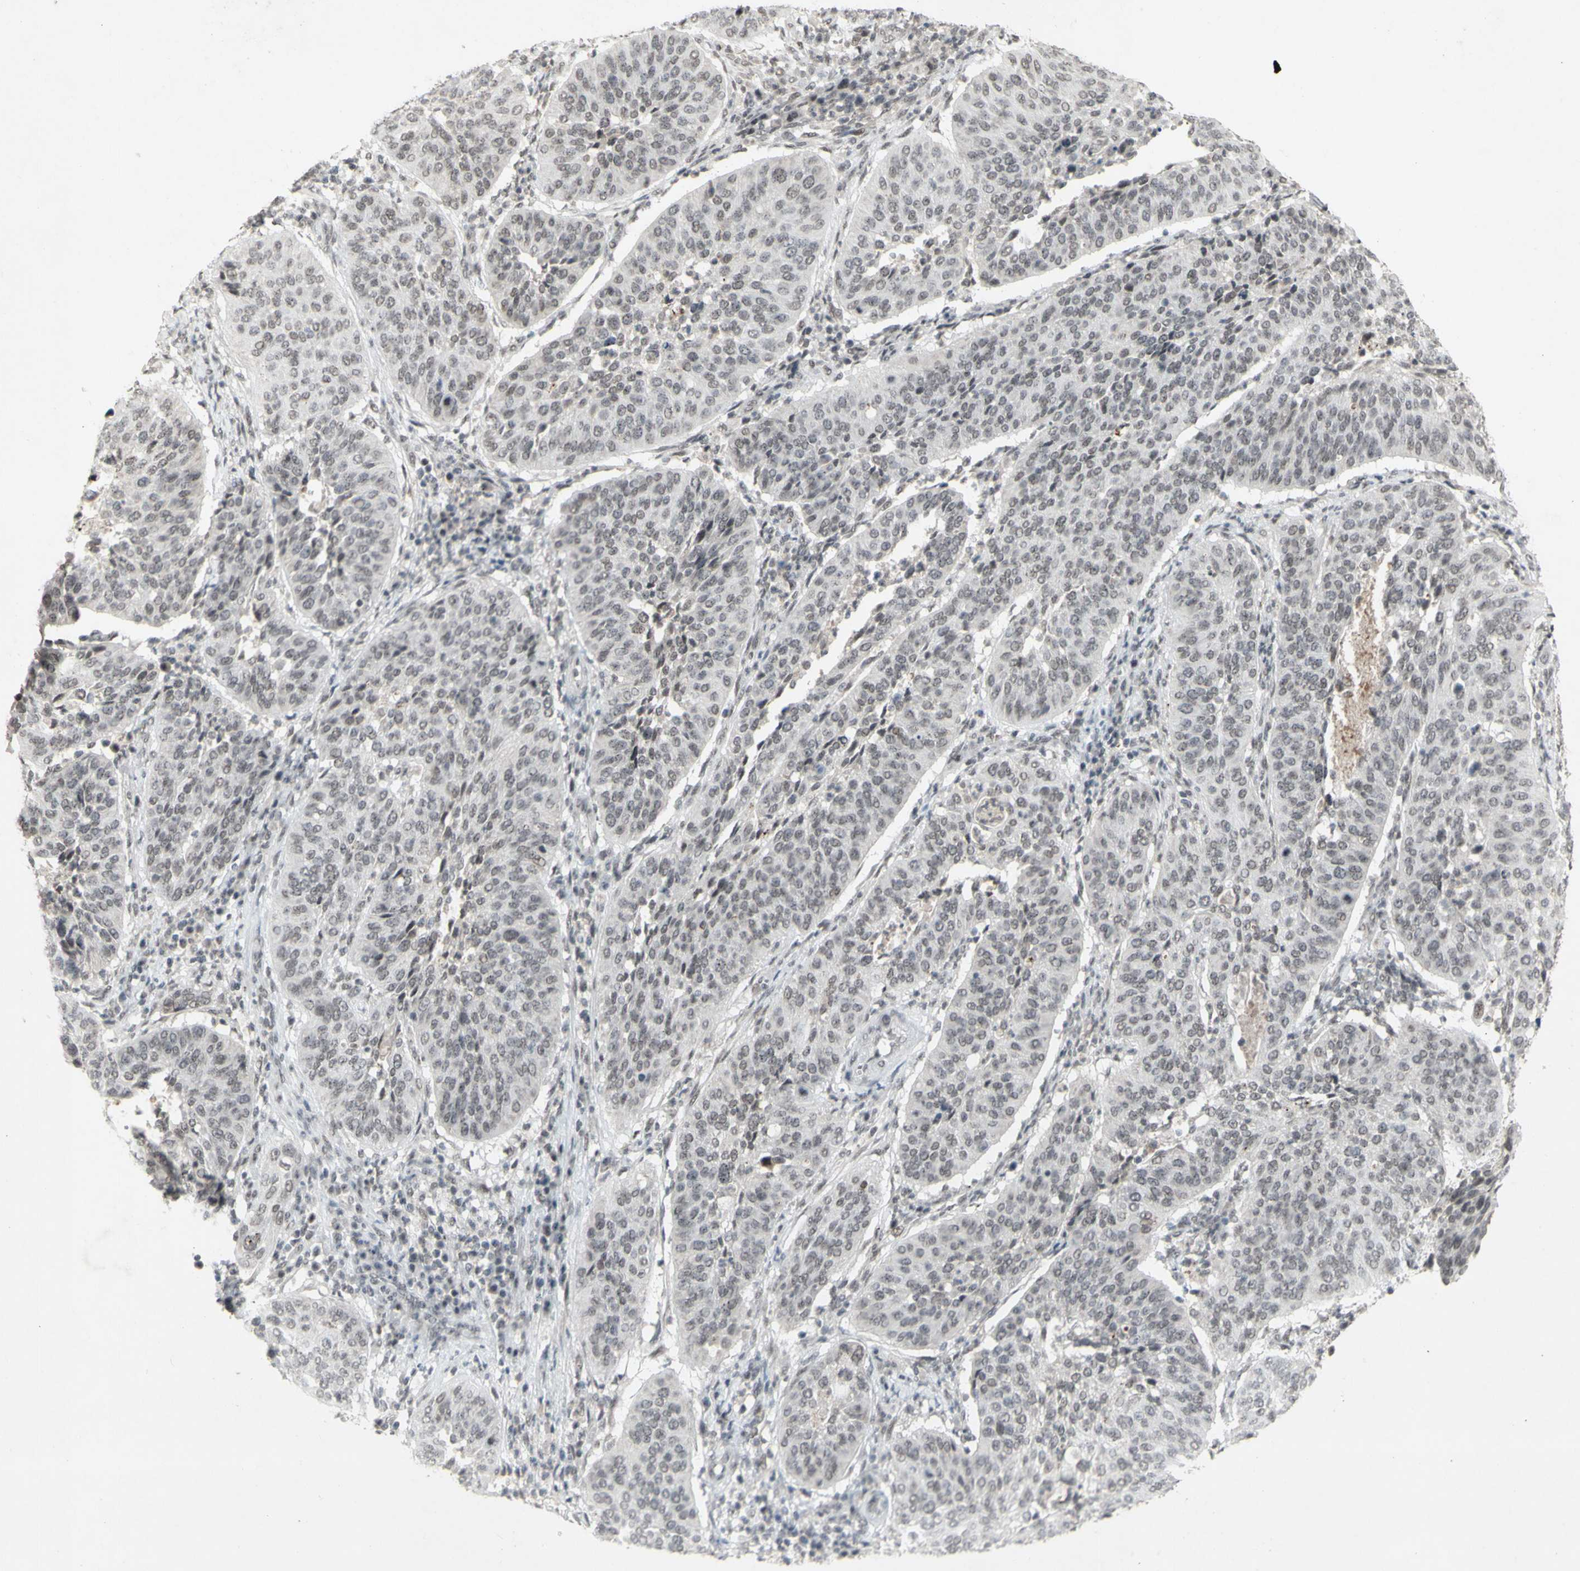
{"staining": {"intensity": "weak", "quantity": "25%-75%", "location": "nuclear"}, "tissue": "cervical cancer", "cell_type": "Tumor cells", "image_type": "cancer", "snomed": [{"axis": "morphology", "description": "Normal tissue, NOS"}, {"axis": "morphology", "description": "Squamous cell carcinoma, NOS"}, {"axis": "topography", "description": "Cervix"}], "caption": "The micrograph displays staining of cervical cancer, revealing weak nuclear protein positivity (brown color) within tumor cells.", "gene": "CENPB", "patient": {"sex": "female", "age": 39}}